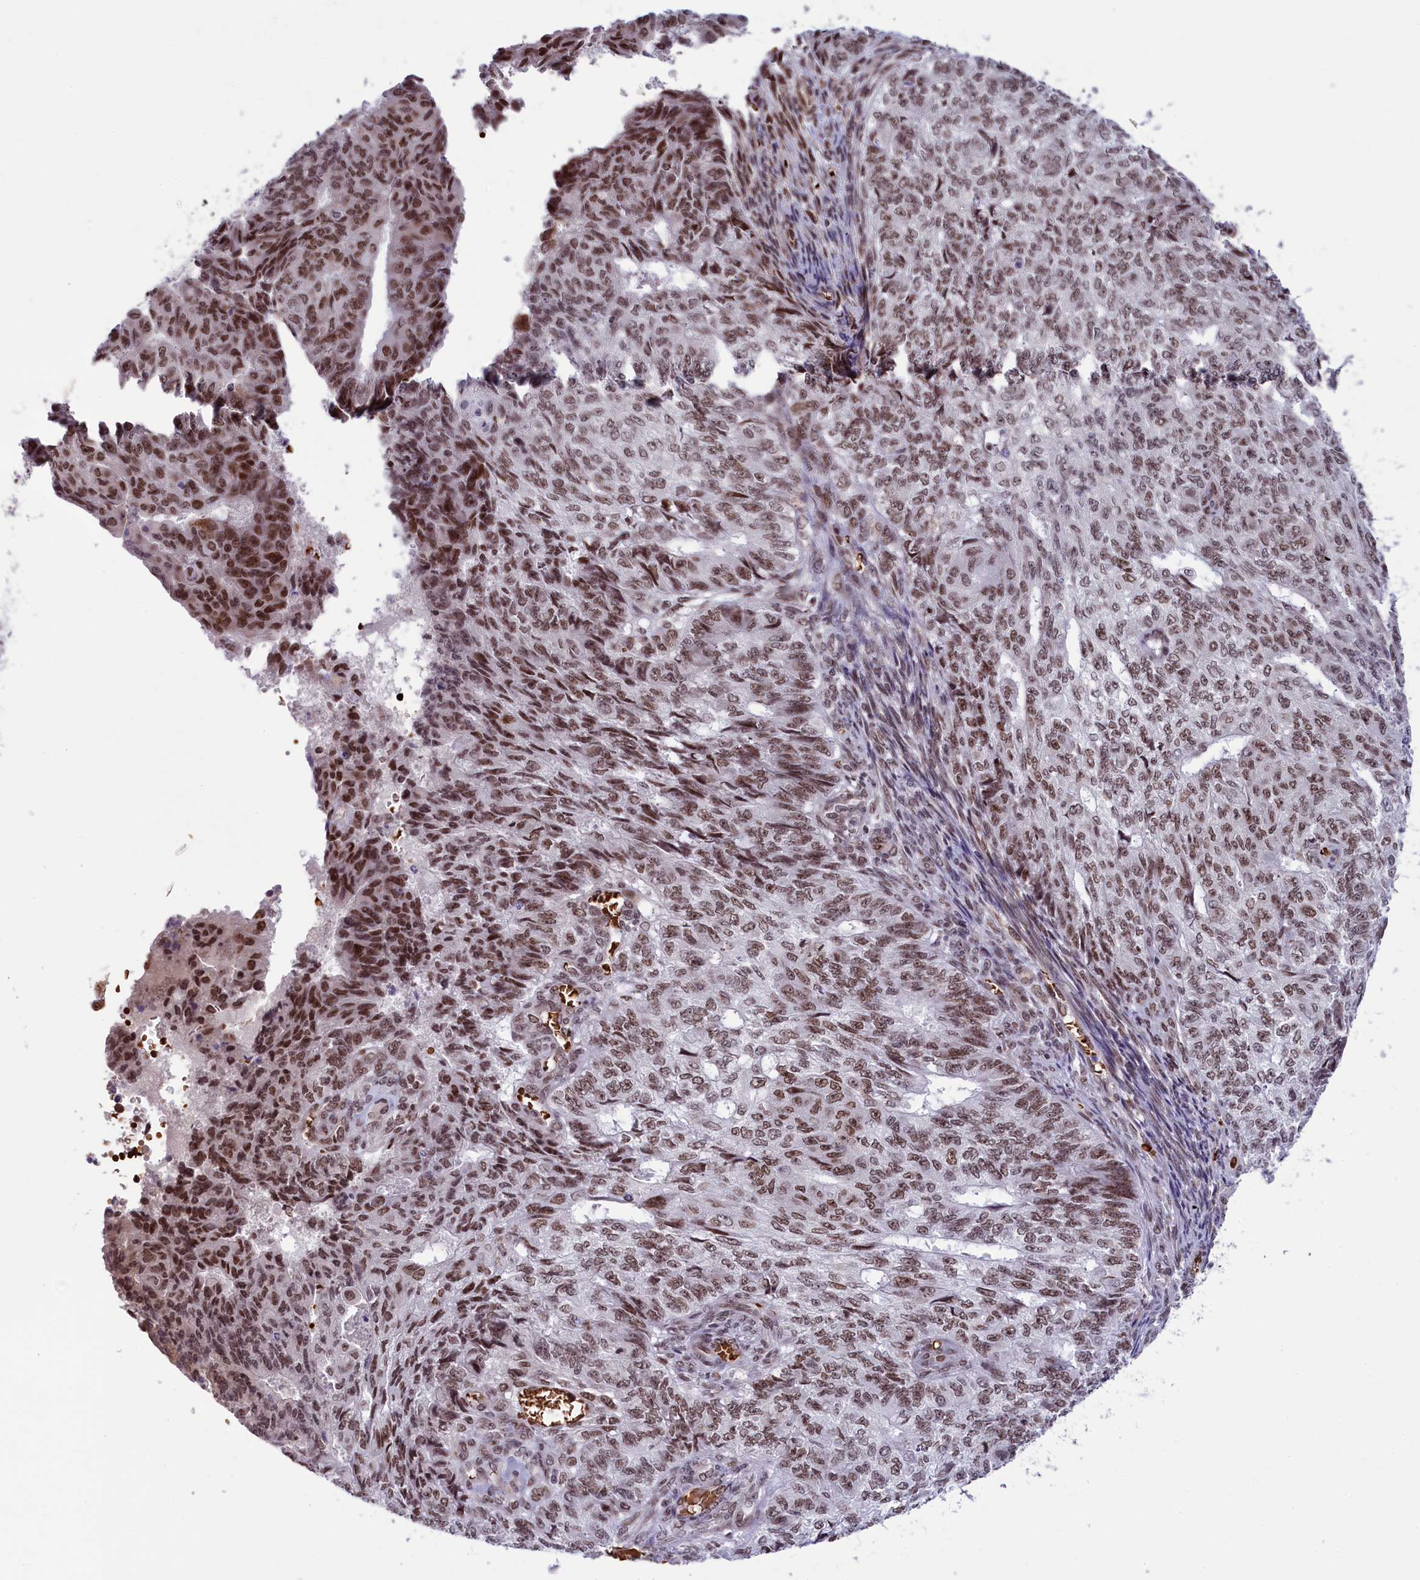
{"staining": {"intensity": "moderate", "quantity": ">75%", "location": "nuclear"}, "tissue": "endometrial cancer", "cell_type": "Tumor cells", "image_type": "cancer", "snomed": [{"axis": "morphology", "description": "Adenocarcinoma, NOS"}, {"axis": "topography", "description": "Endometrium"}], "caption": "Immunohistochemical staining of human endometrial cancer exhibits medium levels of moderate nuclear positivity in approximately >75% of tumor cells.", "gene": "MPHOSPH8", "patient": {"sex": "female", "age": 32}}